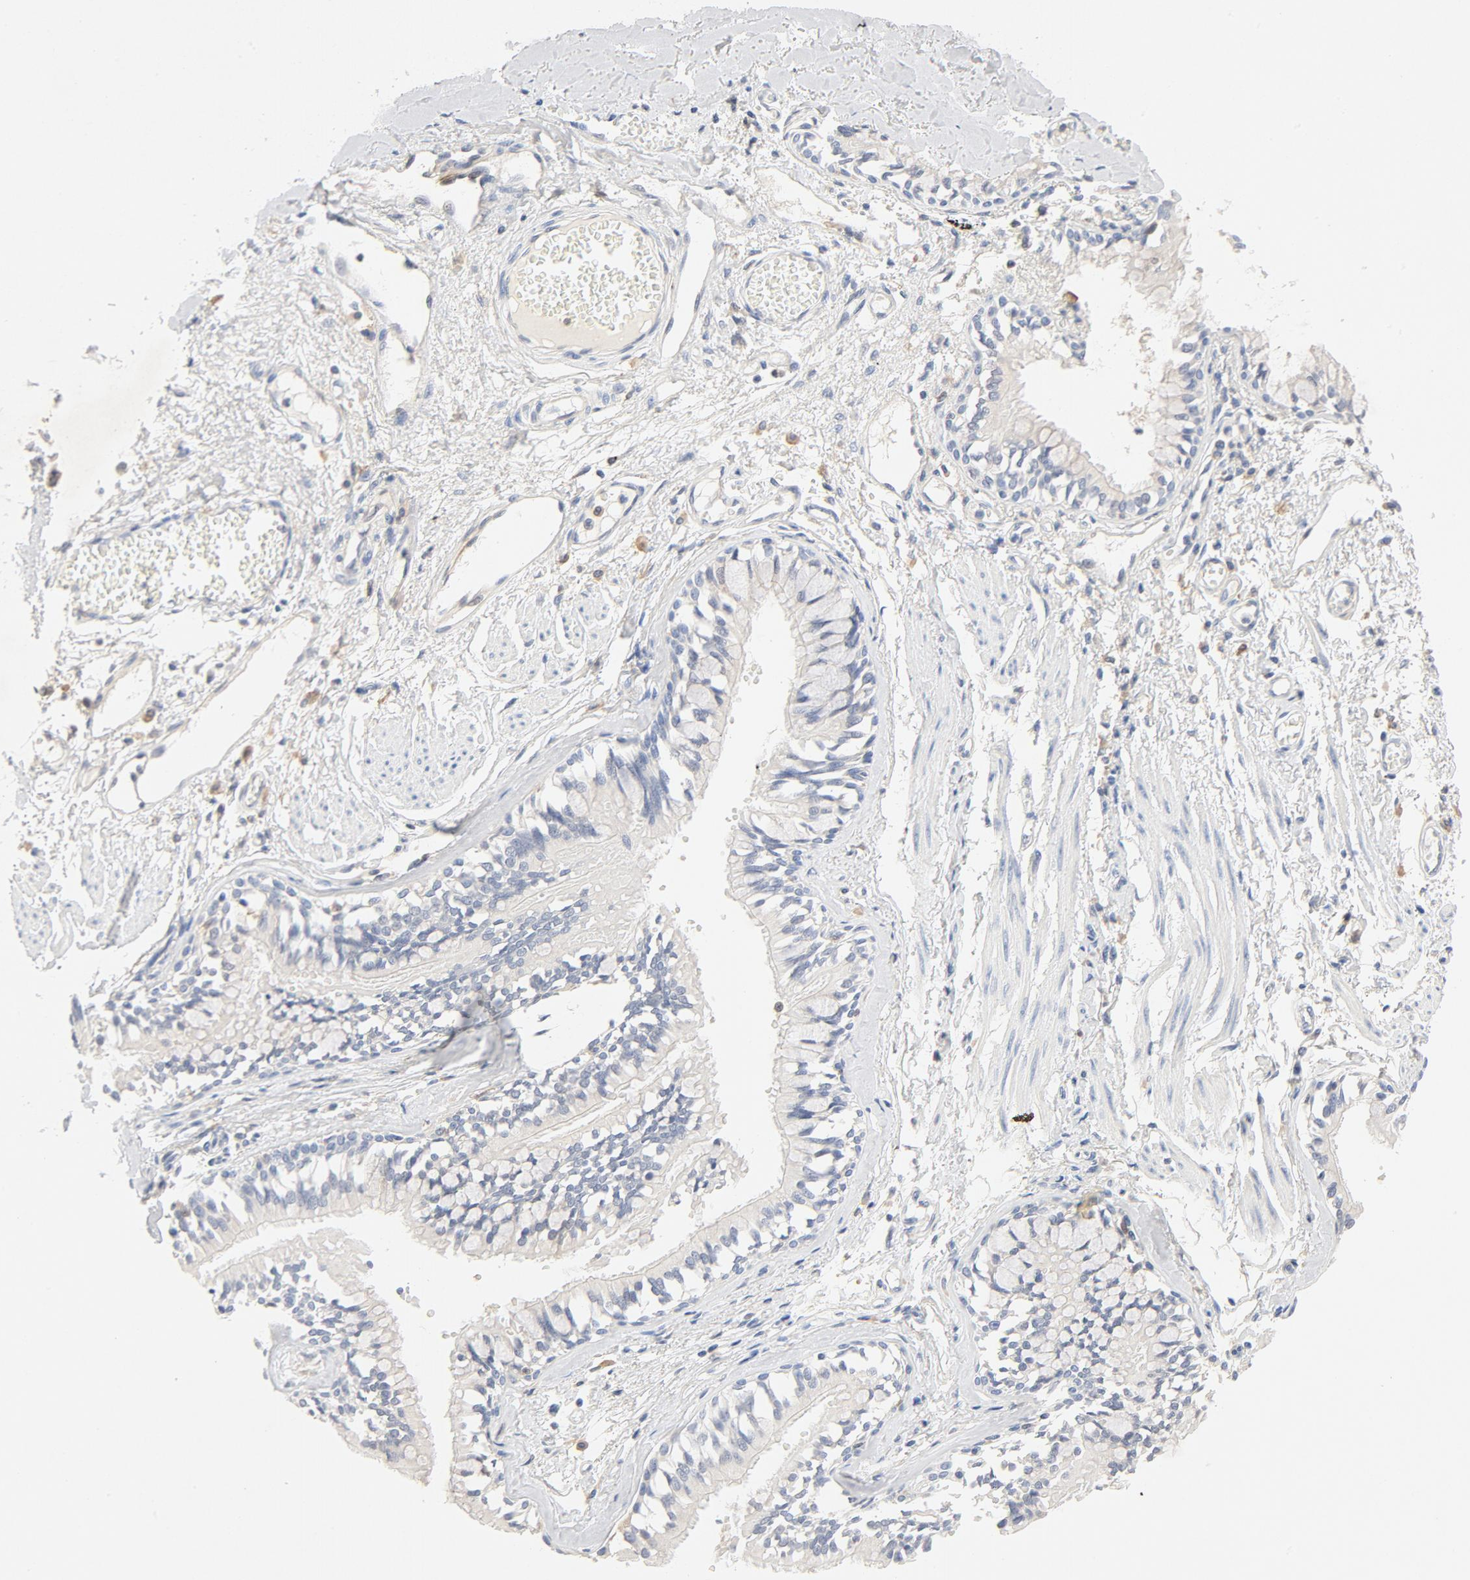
{"staining": {"intensity": "moderate", "quantity": "25%-75%", "location": "cytoplasmic/membranous"}, "tissue": "bronchus", "cell_type": "Respiratory epithelial cells", "image_type": "normal", "snomed": [{"axis": "morphology", "description": "Normal tissue, NOS"}, {"axis": "topography", "description": "Bronchus"}, {"axis": "topography", "description": "Lung"}], "caption": "IHC staining of benign bronchus, which exhibits medium levels of moderate cytoplasmic/membranous staining in approximately 25%-75% of respiratory epithelial cells indicating moderate cytoplasmic/membranous protein staining. The staining was performed using DAB (3,3'-diaminobenzidine) (brown) for protein detection and nuclei were counterstained in hematoxylin (blue).", "gene": "STAT1", "patient": {"sex": "female", "age": 56}}